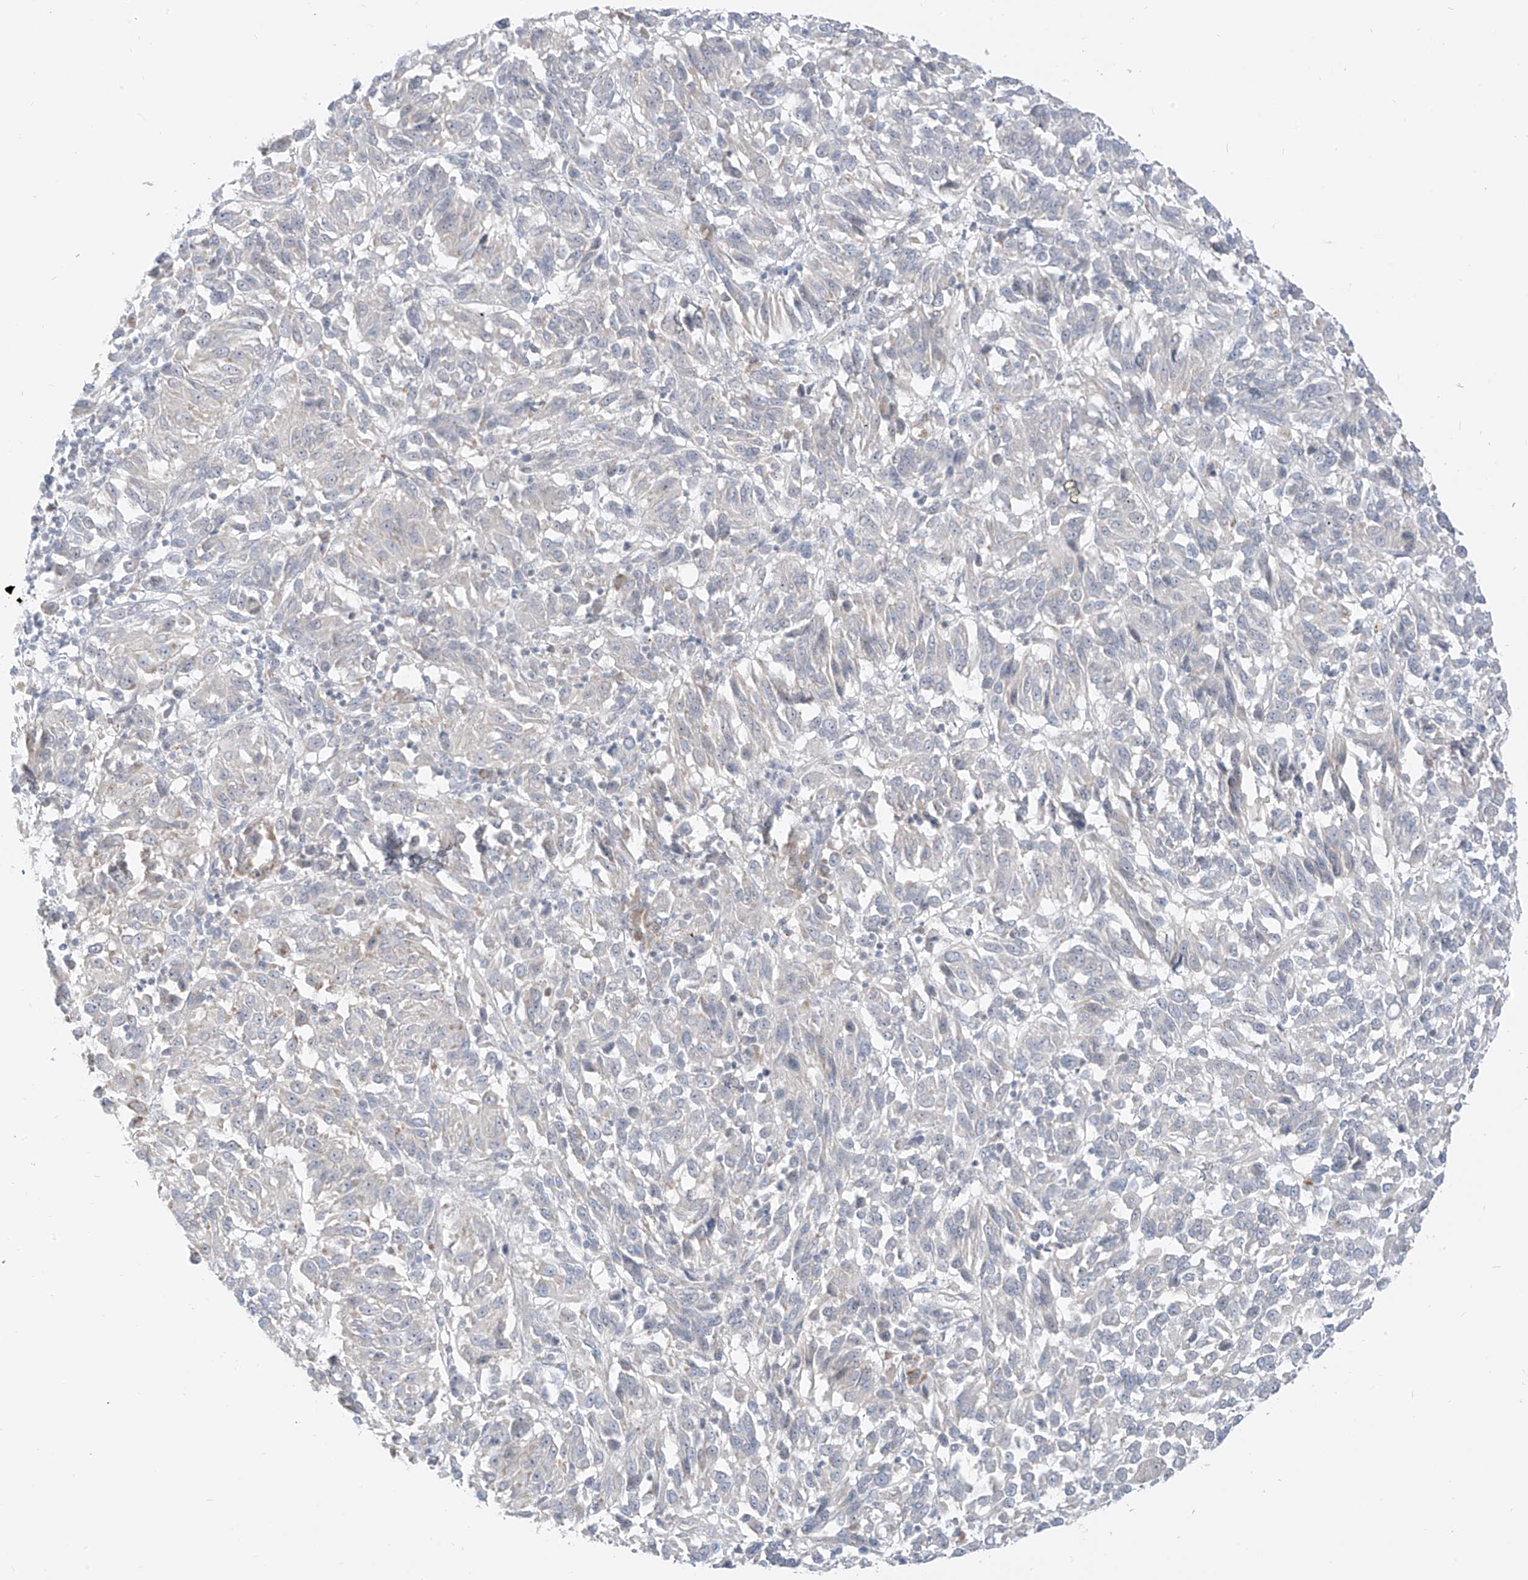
{"staining": {"intensity": "negative", "quantity": "none", "location": "none"}, "tissue": "melanoma", "cell_type": "Tumor cells", "image_type": "cancer", "snomed": [{"axis": "morphology", "description": "Malignant melanoma, Metastatic site"}, {"axis": "topography", "description": "Lung"}], "caption": "IHC image of human melanoma stained for a protein (brown), which shows no staining in tumor cells.", "gene": "C2orf42", "patient": {"sex": "male", "age": 64}}